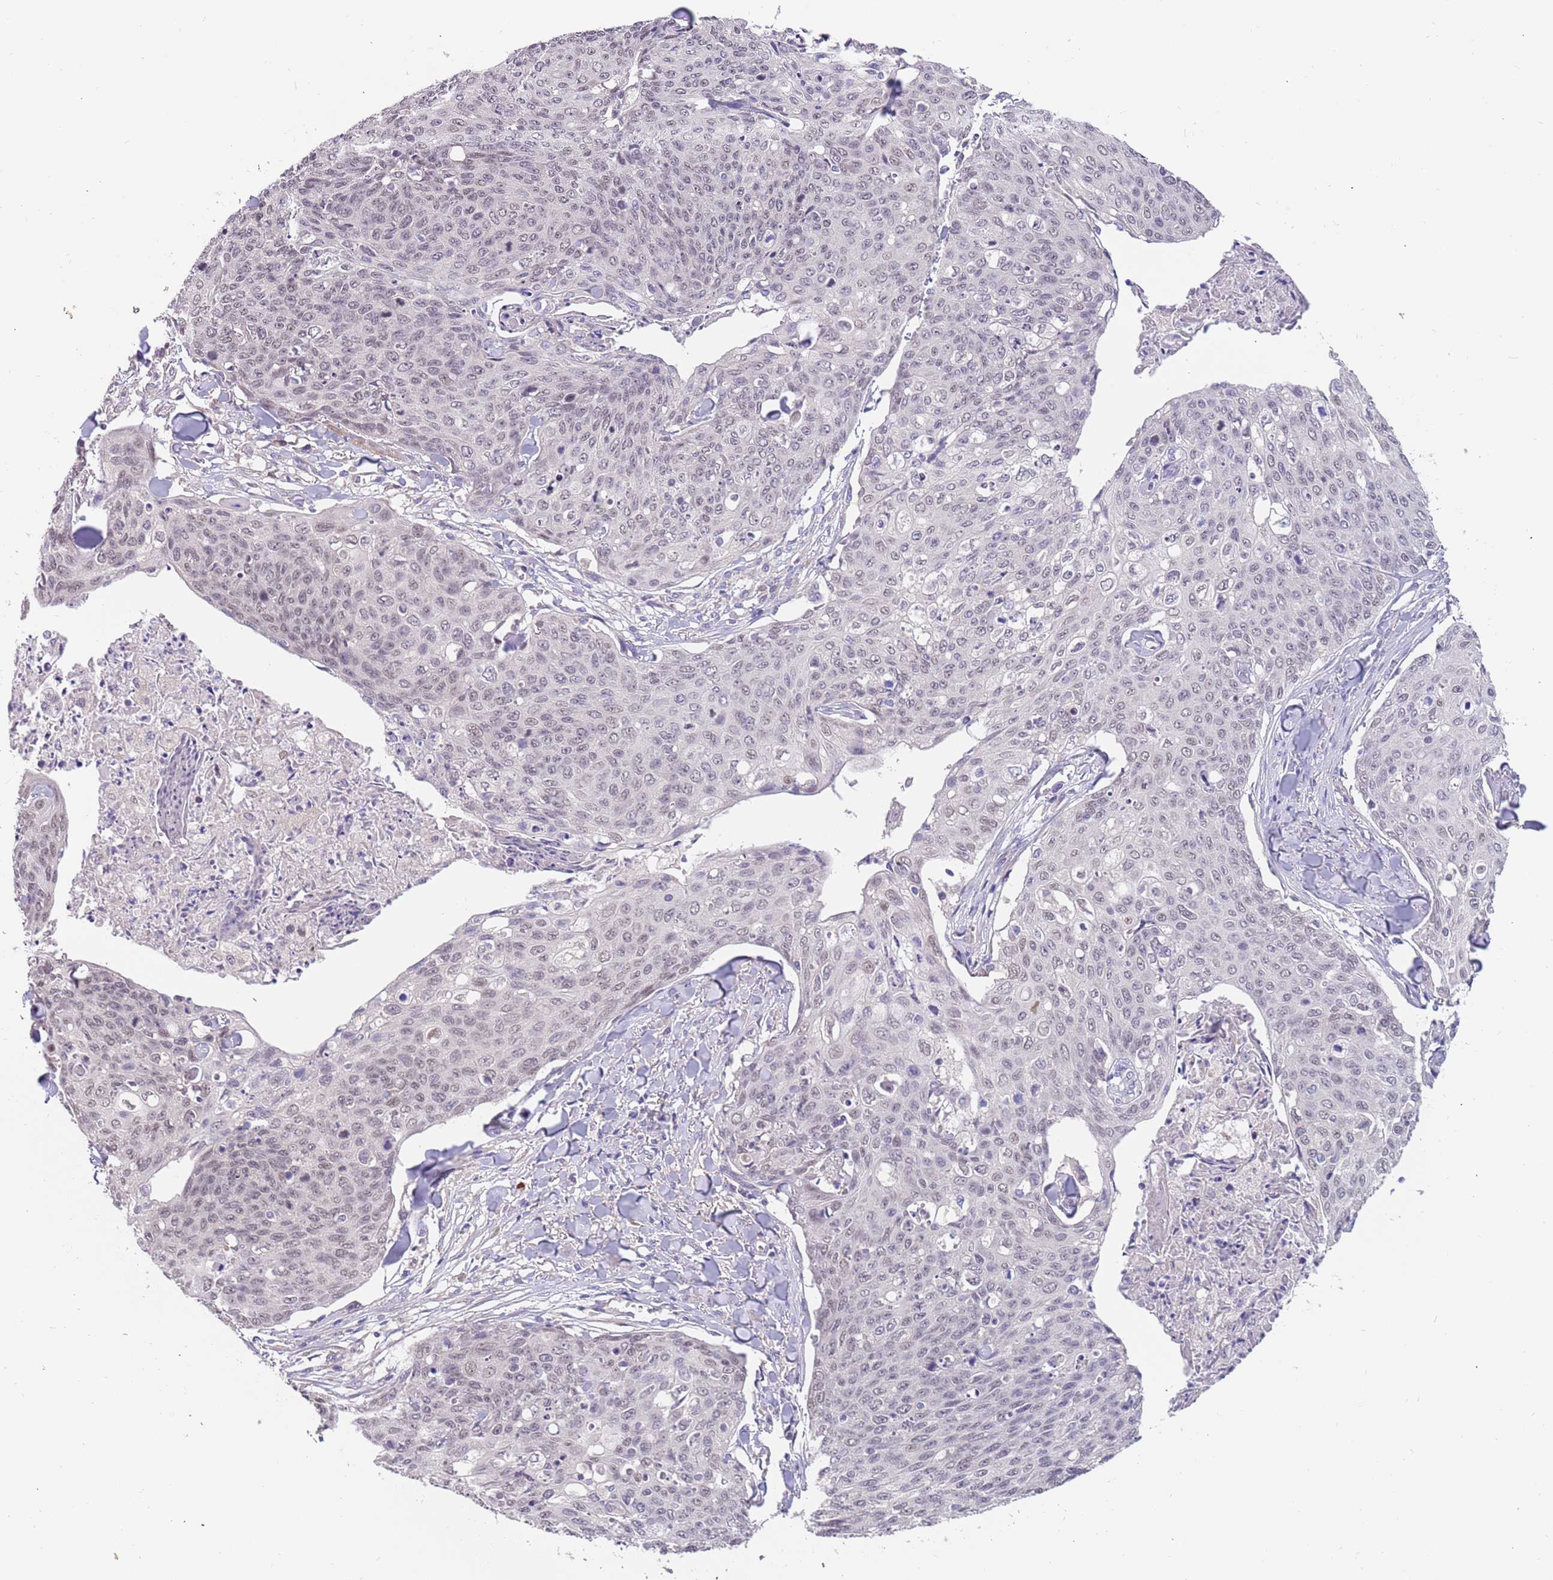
{"staining": {"intensity": "negative", "quantity": "none", "location": "none"}, "tissue": "skin cancer", "cell_type": "Tumor cells", "image_type": "cancer", "snomed": [{"axis": "morphology", "description": "Squamous cell carcinoma, NOS"}, {"axis": "topography", "description": "Skin"}, {"axis": "topography", "description": "Vulva"}], "caption": "High power microscopy micrograph of an immunohistochemistry image of skin squamous cell carcinoma, revealing no significant expression in tumor cells.", "gene": "ZNF746", "patient": {"sex": "female", "age": 85}}